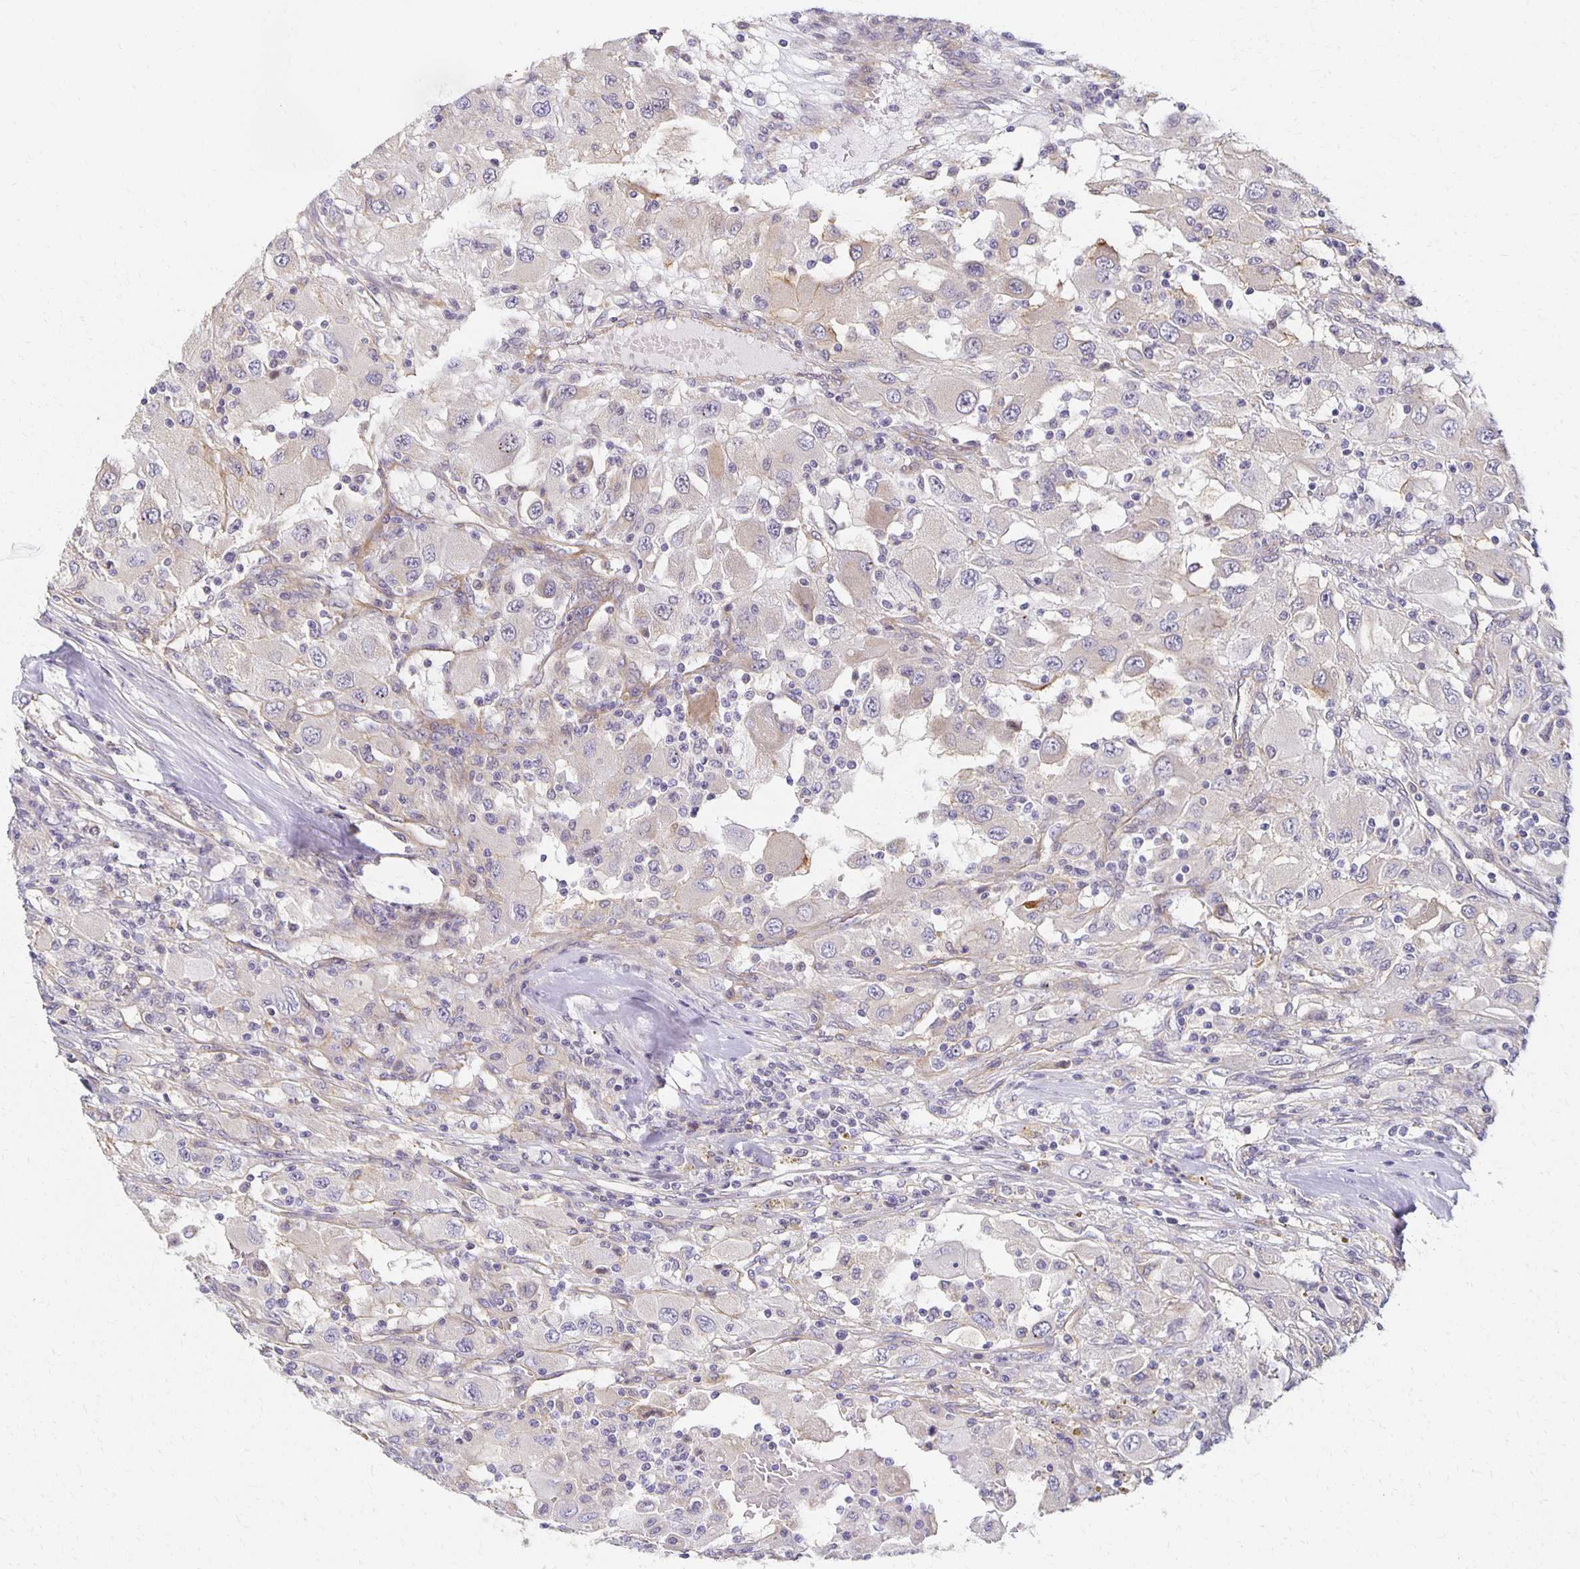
{"staining": {"intensity": "negative", "quantity": "none", "location": "none"}, "tissue": "renal cancer", "cell_type": "Tumor cells", "image_type": "cancer", "snomed": [{"axis": "morphology", "description": "Adenocarcinoma, NOS"}, {"axis": "topography", "description": "Kidney"}], "caption": "Tumor cells are negative for brown protein staining in adenocarcinoma (renal). (DAB (3,3'-diaminobenzidine) immunohistochemistry, high magnification).", "gene": "SORL1", "patient": {"sex": "female", "age": 67}}